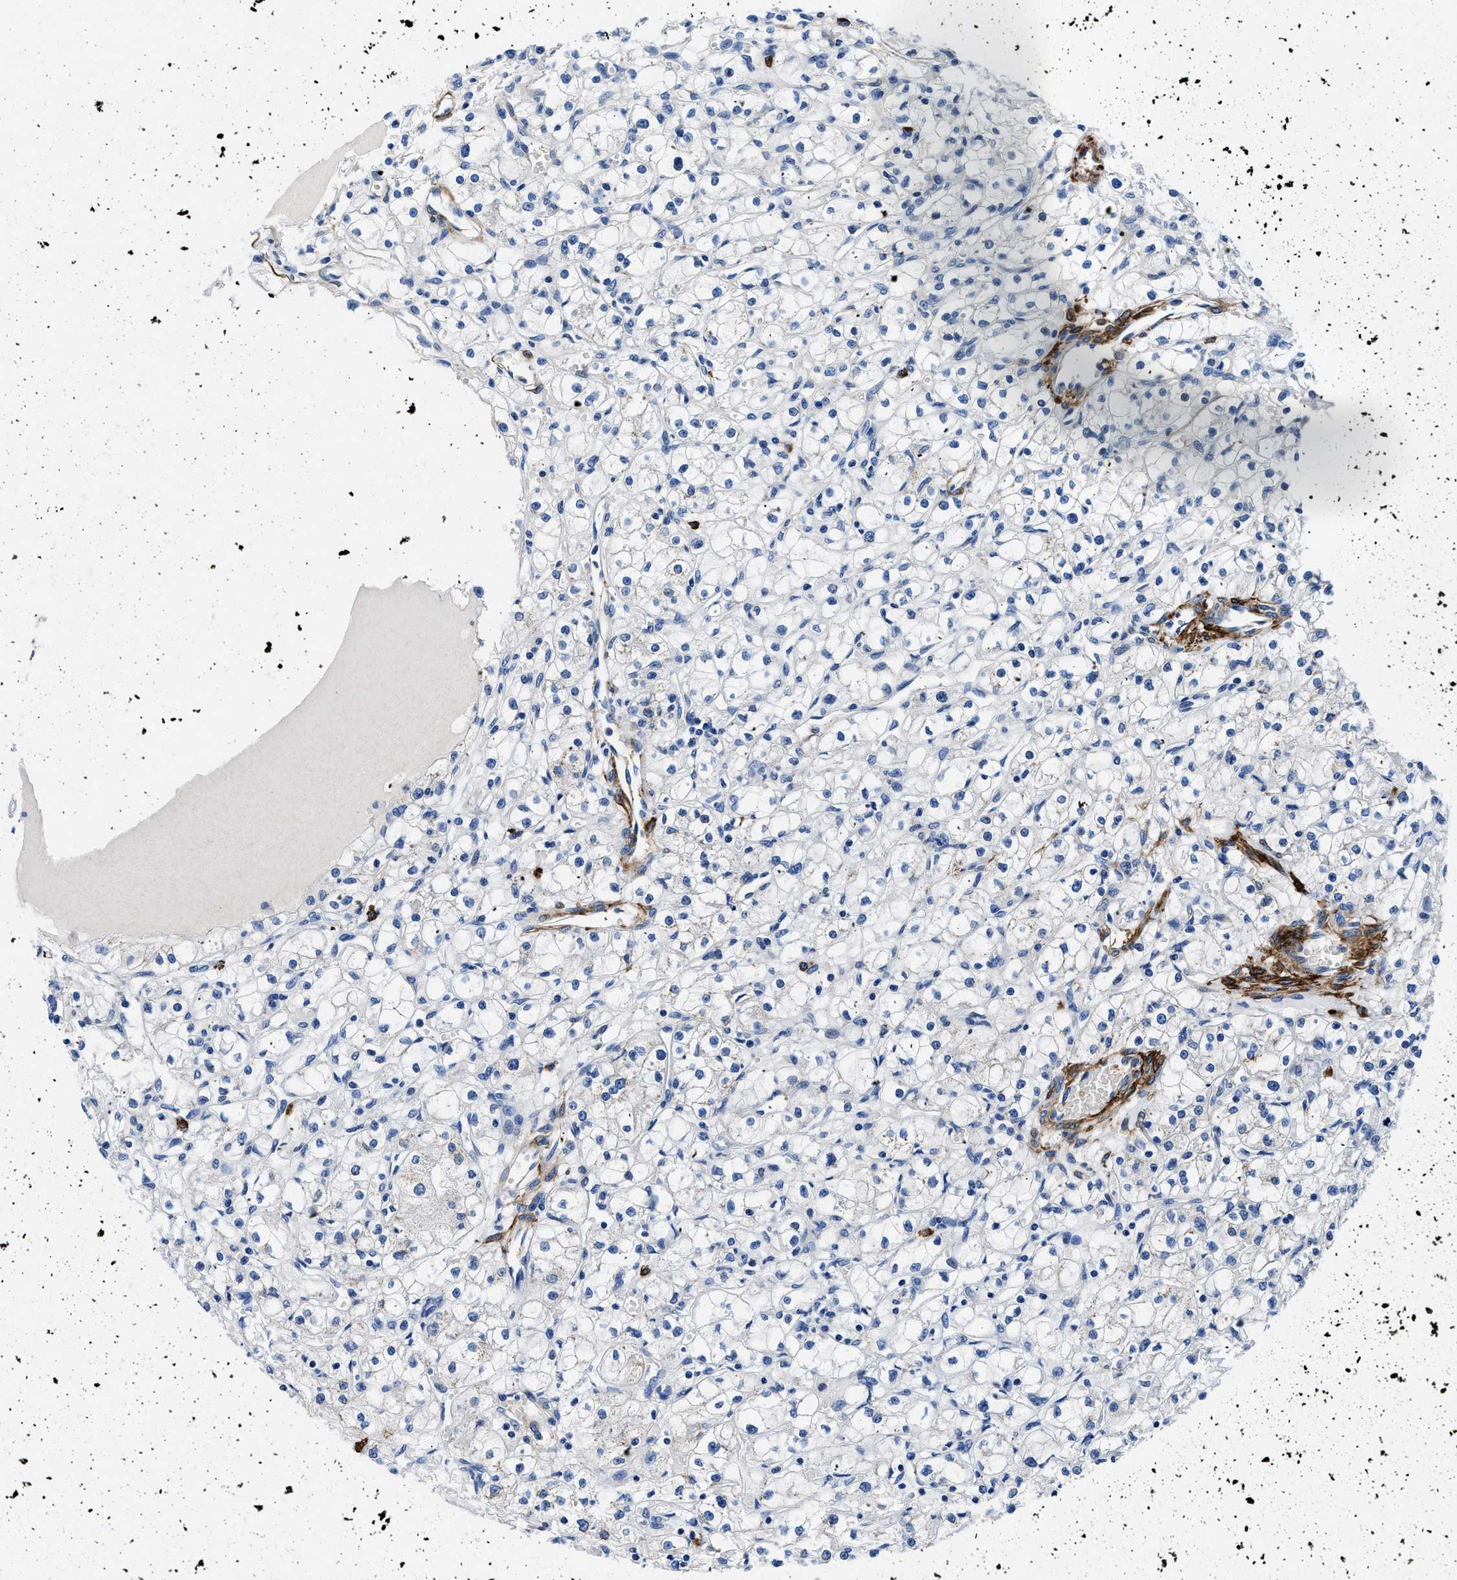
{"staining": {"intensity": "negative", "quantity": "none", "location": "none"}, "tissue": "renal cancer", "cell_type": "Tumor cells", "image_type": "cancer", "snomed": [{"axis": "morphology", "description": "Adenocarcinoma, NOS"}, {"axis": "topography", "description": "Kidney"}], "caption": "The histopathology image demonstrates no staining of tumor cells in adenocarcinoma (renal).", "gene": "TEX261", "patient": {"sex": "male", "age": 56}}